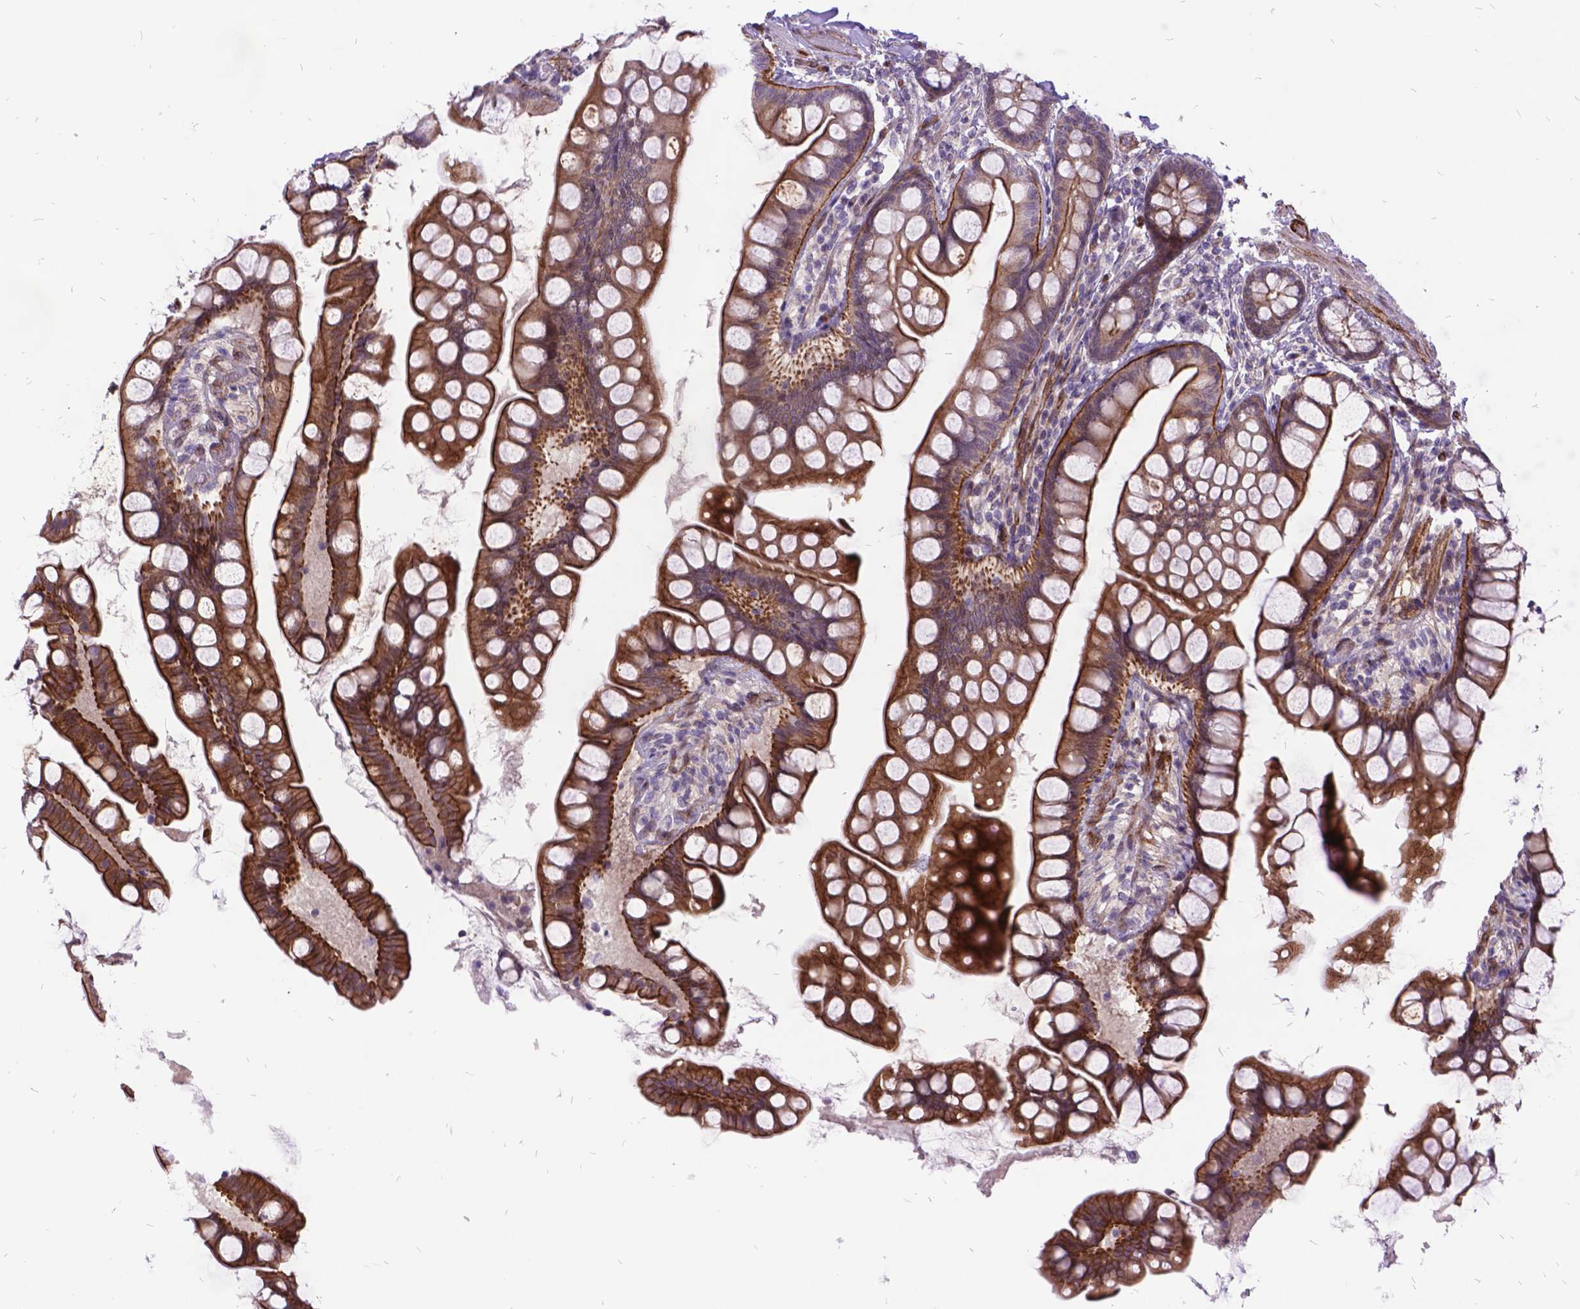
{"staining": {"intensity": "moderate", "quantity": ">75%", "location": "cytoplasmic/membranous"}, "tissue": "small intestine", "cell_type": "Glandular cells", "image_type": "normal", "snomed": [{"axis": "morphology", "description": "Normal tissue, NOS"}, {"axis": "topography", "description": "Small intestine"}], "caption": "This photomicrograph demonstrates unremarkable small intestine stained with IHC to label a protein in brown. The cytoplasmic/membranous of glandular cells show moderate positivity for the protein. Nuclei are counter-stained blue.", "gene": "GRB7", "patient": {"sex": "male", "age": 70}}